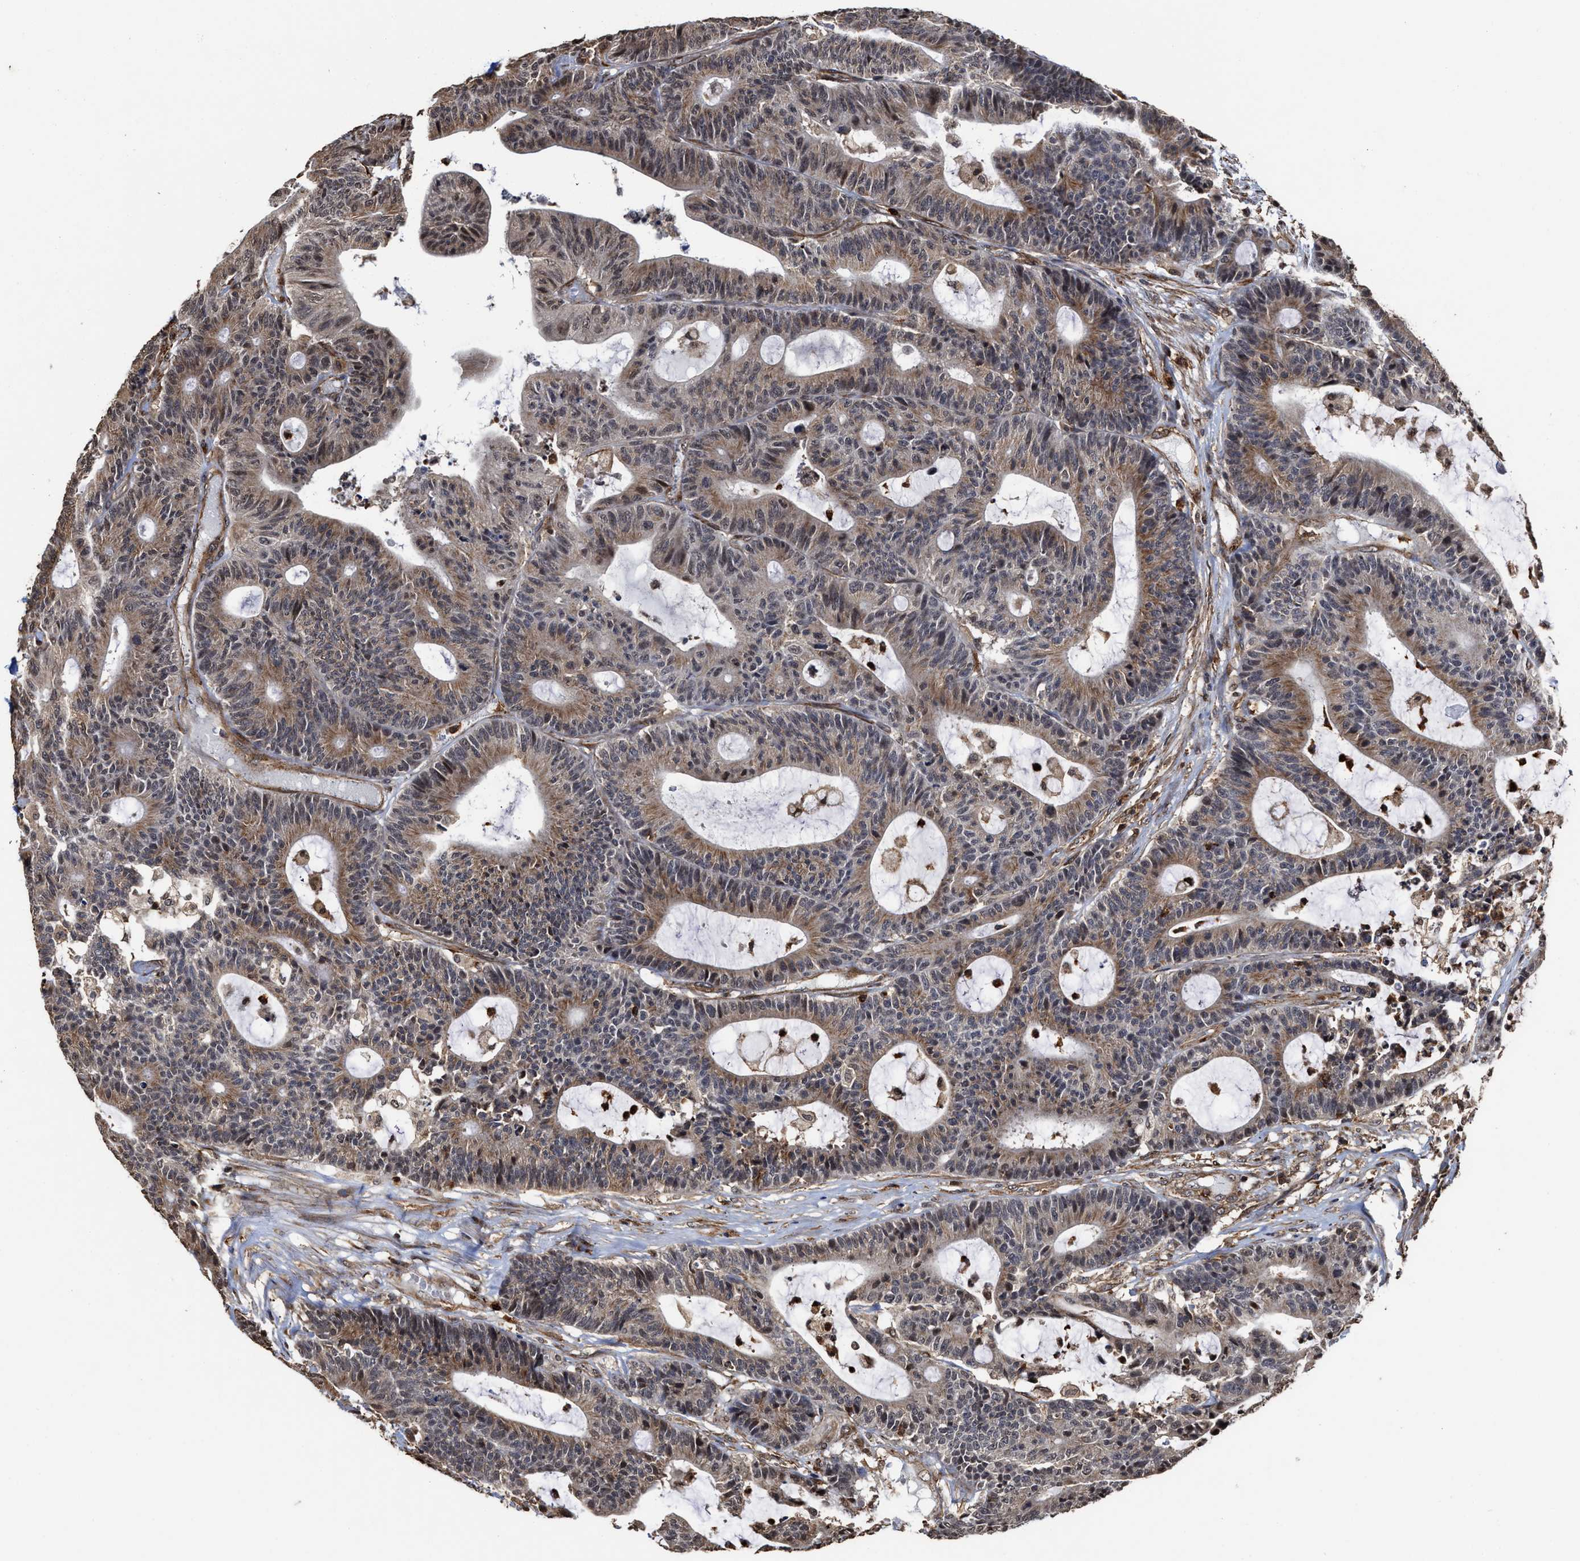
{"staining": {"intensity": "moderate", "quantity": ">75%", "location": "cytoplasmic/membranous,nuclear"}, "tissue": "colorectal cancer", "cell_type": "Tumor cells", "image_type": "cancer", "snomed": [{"axis": "morphology", "description": "Adenocarcinoma, NOS"}, {"axis": "topography", "description": "Colon"}], "caption": "Immunohistochemistry (IHC) photomicrograph of human colorectal cancer (adenocarcinoma) stained for a protein (brown), which shows medium levels of moderate cytoplasmic/membranous and nuclear positivity in about >75% of tumor cells.", "gene": "SEPTIN2", "patient": {"sex": "female", "age": 84}}